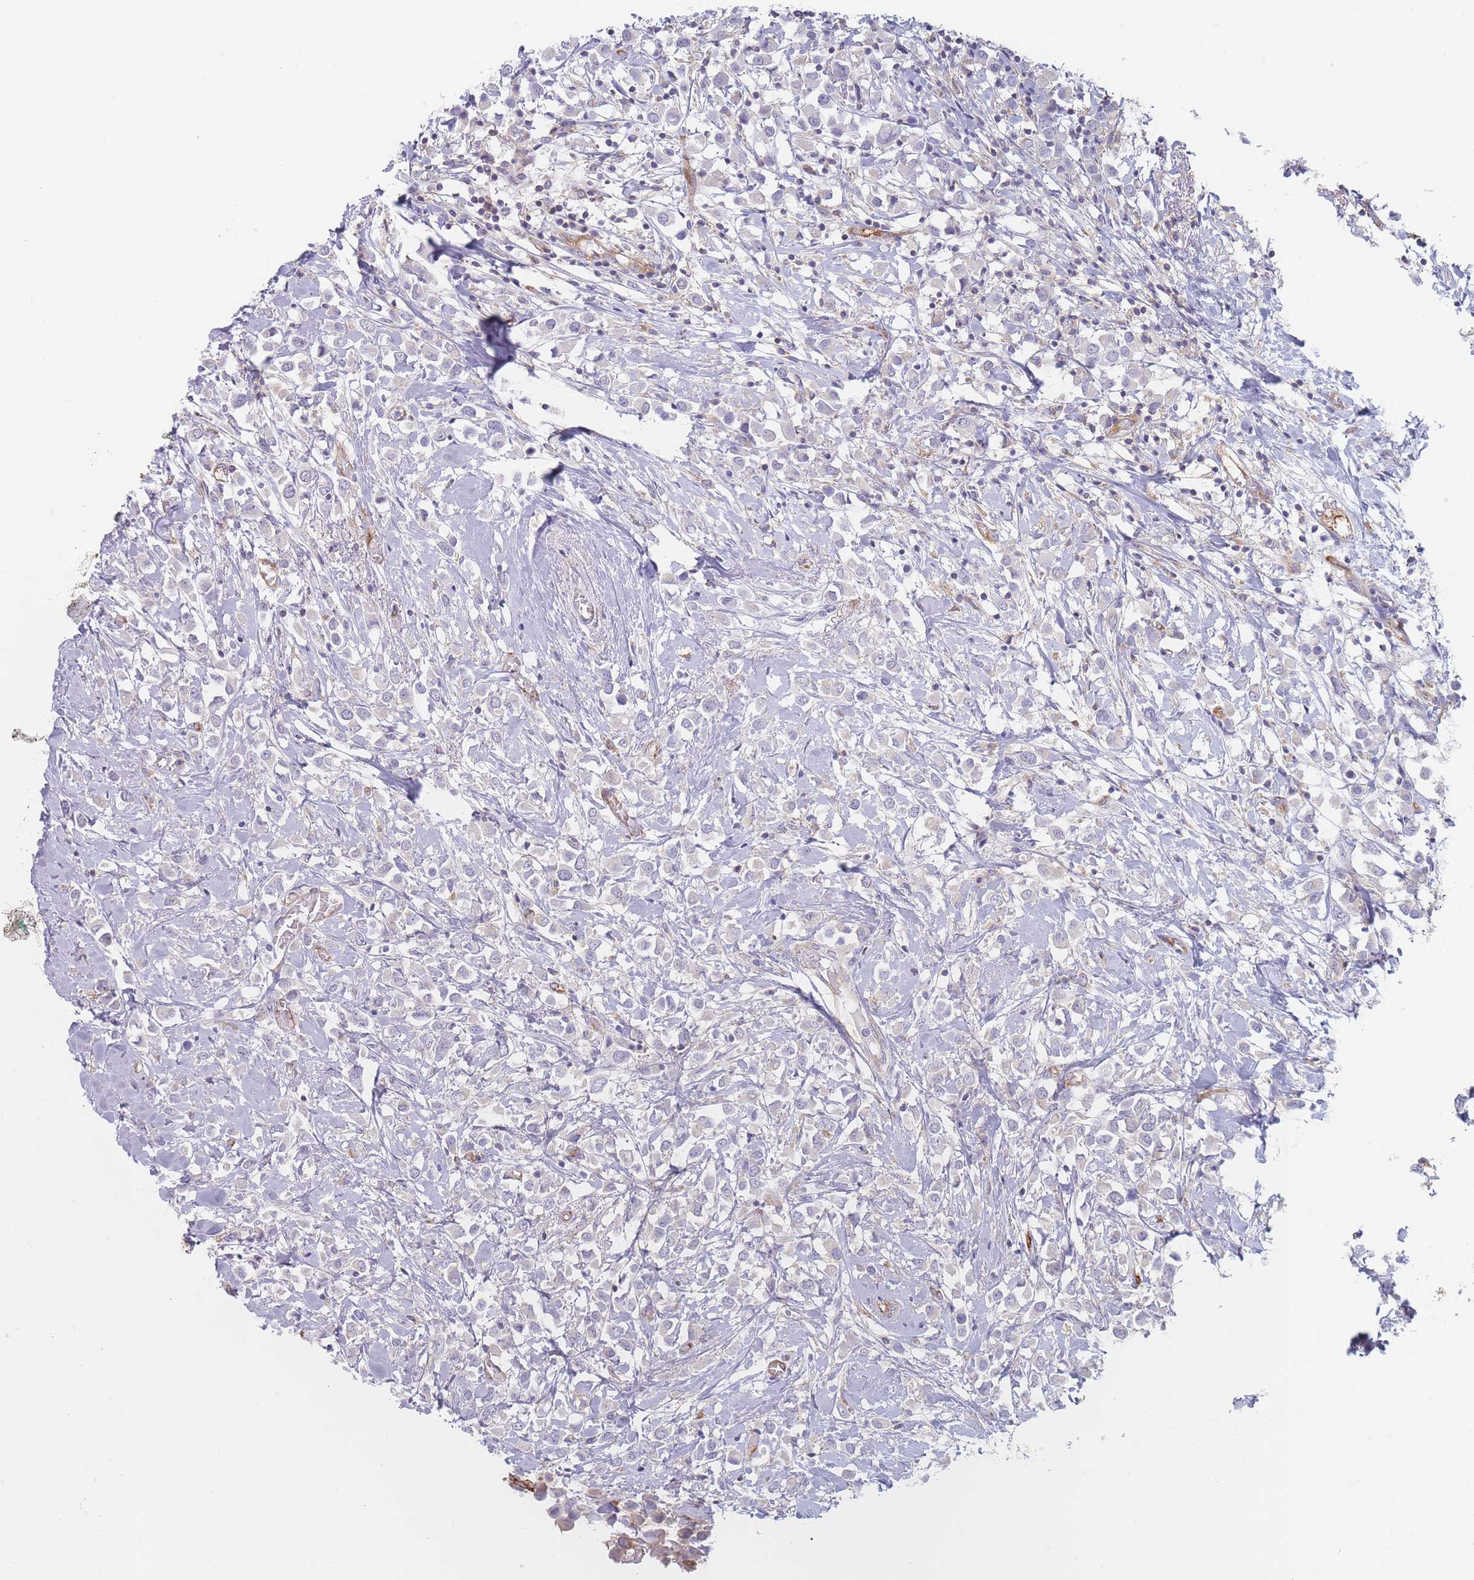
{"staining": {"intensity": "negative", "quantity": "none", "location": "none"}, "tissue": "breast cancer", "cell_type": "Tumor cells", "image_type": "cancer", "snomed": [{"axis": "morphology", "description": "Duct carcinoma"}, {"axis": "topography", "description": "Breast"}], "caption": "An immunohistochemistry image of breast cancer (intraductal carcinoma) is shown. There is no staining in tumor cells of breast cancer (intraductal carcinoma).", "gene": "MAP1S", "patient": {"sex": "female", "age": 61}}